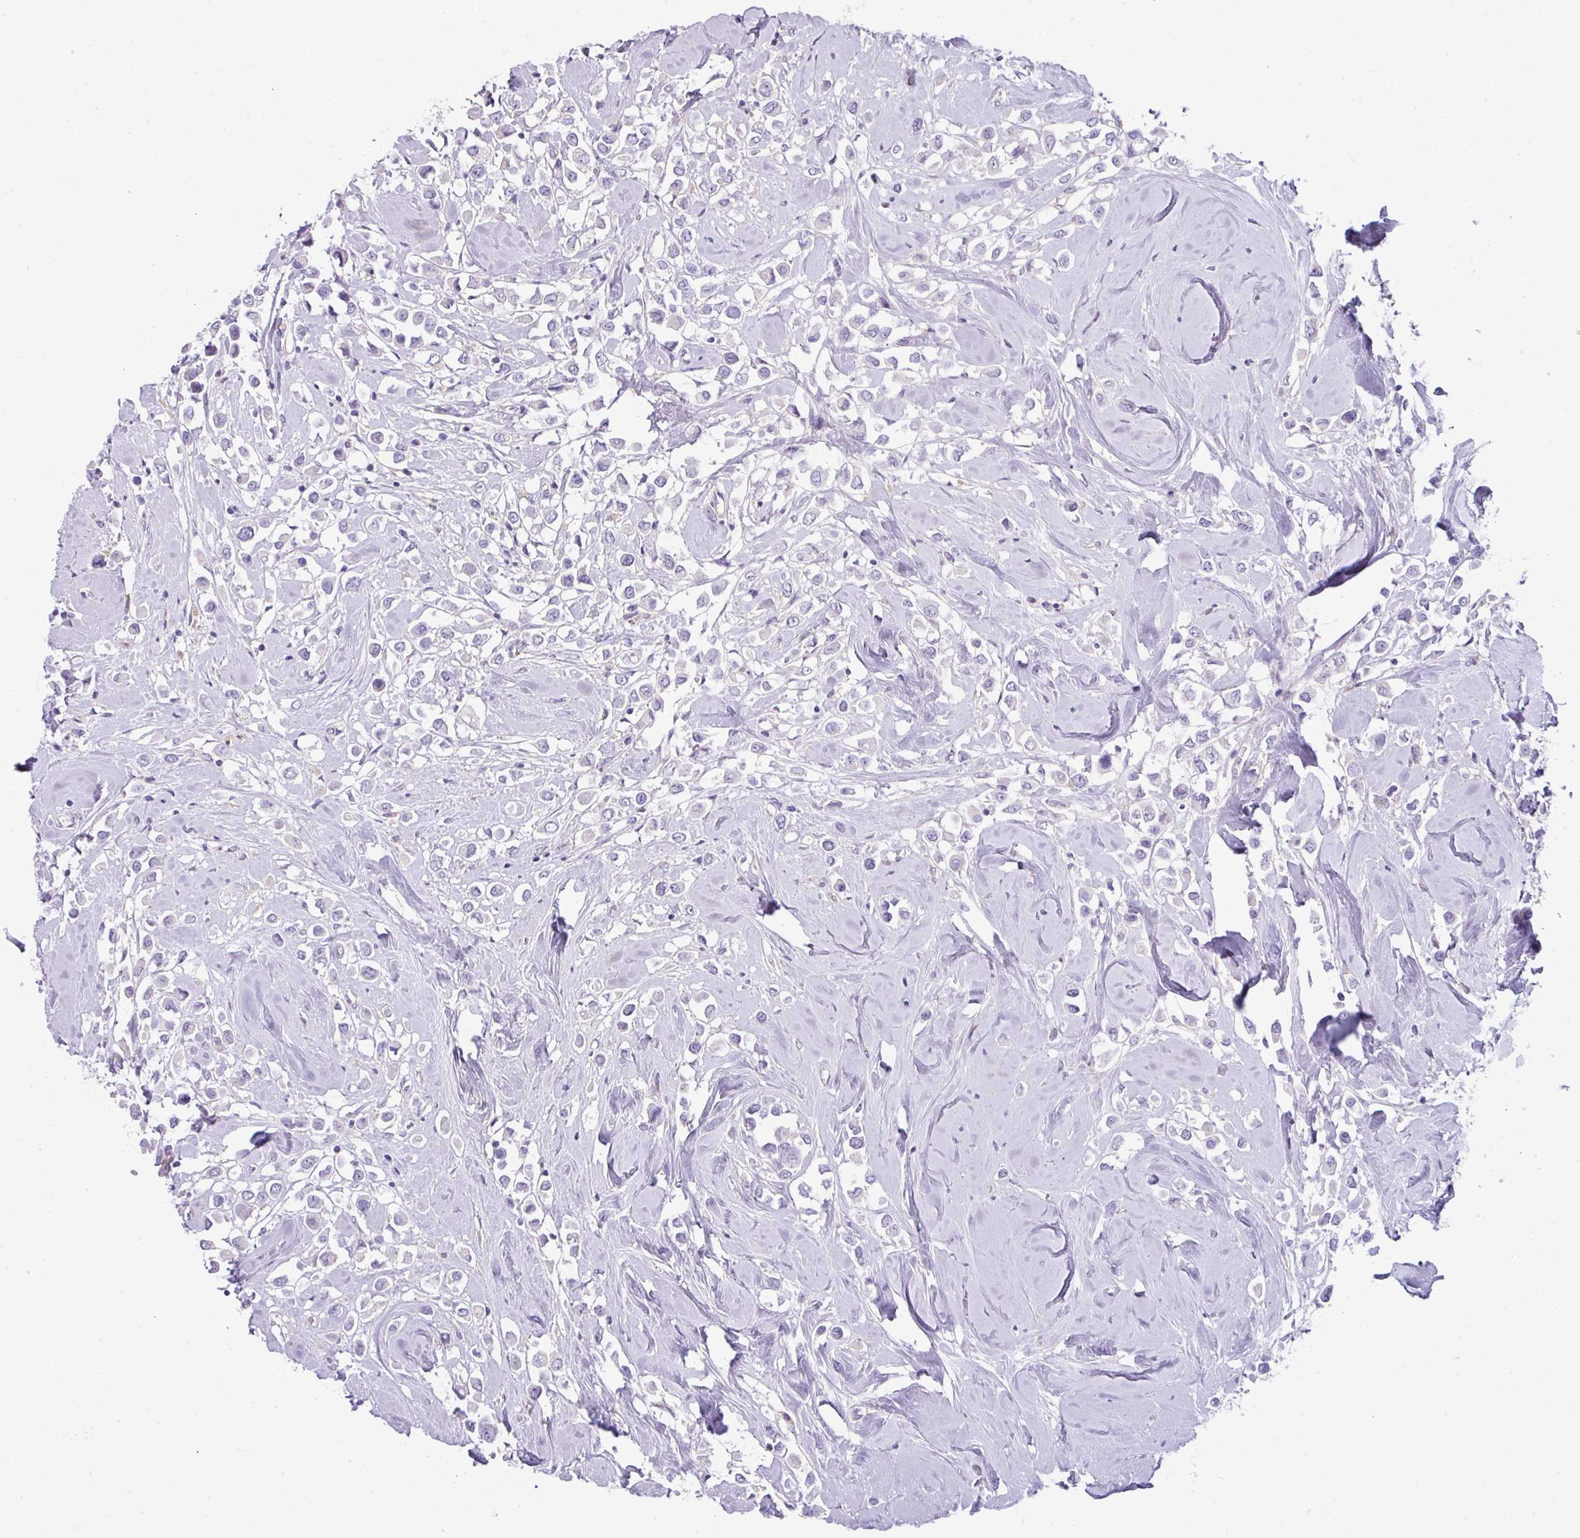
{"staining": {"intensity": "negative", "quantity": "none", "location": "none"}, "tissue": "breast cancer", "cell_type": "Tumor cells", "image_type": "cancer", "snomed": [{"axis": "morphology", "description": "Duct carcinoma"}, {"axis": "topography", "description": "Breast"}], "caption": "Immunohistochemistry (IHC) of breast cancer (invasive ductal carcinoma) exhibits no staining in tumor cells.", "gene": "ABCC5", "patient": {"sex": "female", "age": 61}}